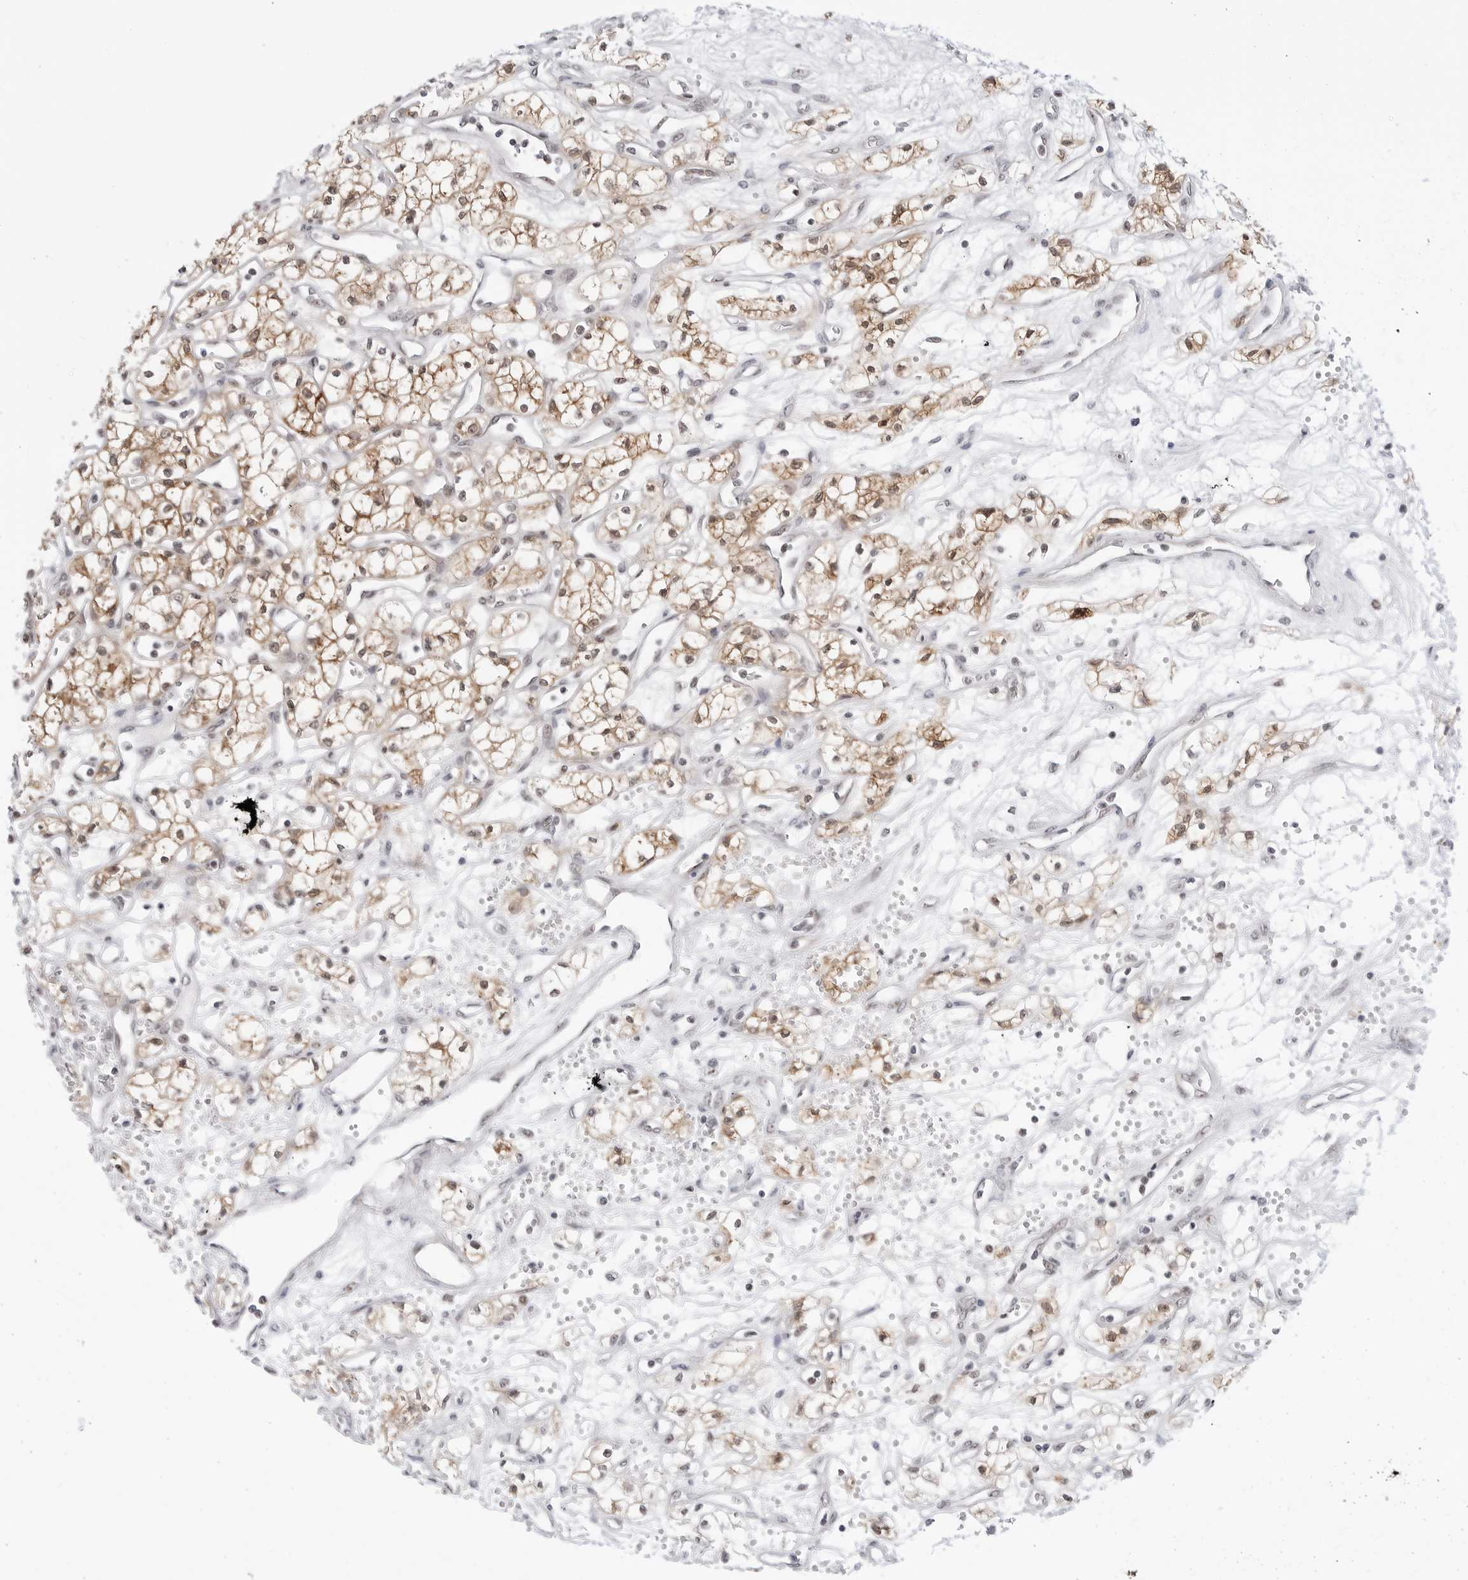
{"staining": {"intensity": "moderate", "quantity": ">75%", "location": "cytoplasmic/membranous,nuclear"}, "tissue": "renal cancer", "cell_type": "Tumor cells", "image_type": "cancer", "snomed": [{"axis": "morphology", "description": "Adenocarcinoma, NOS"}, {"axis": "topography", "description": "Kidney"}], "caption": "Tumor cells demonstrate medium levels of moderate cytoplasmic/membranous and nuclear staining in approximately >75% of cells in renal adenocarcinoma. (IHC, brightfield microscopy, high magnification).", "gene": "C1orf162", "patient": {"sex": "male", "age": 59}}